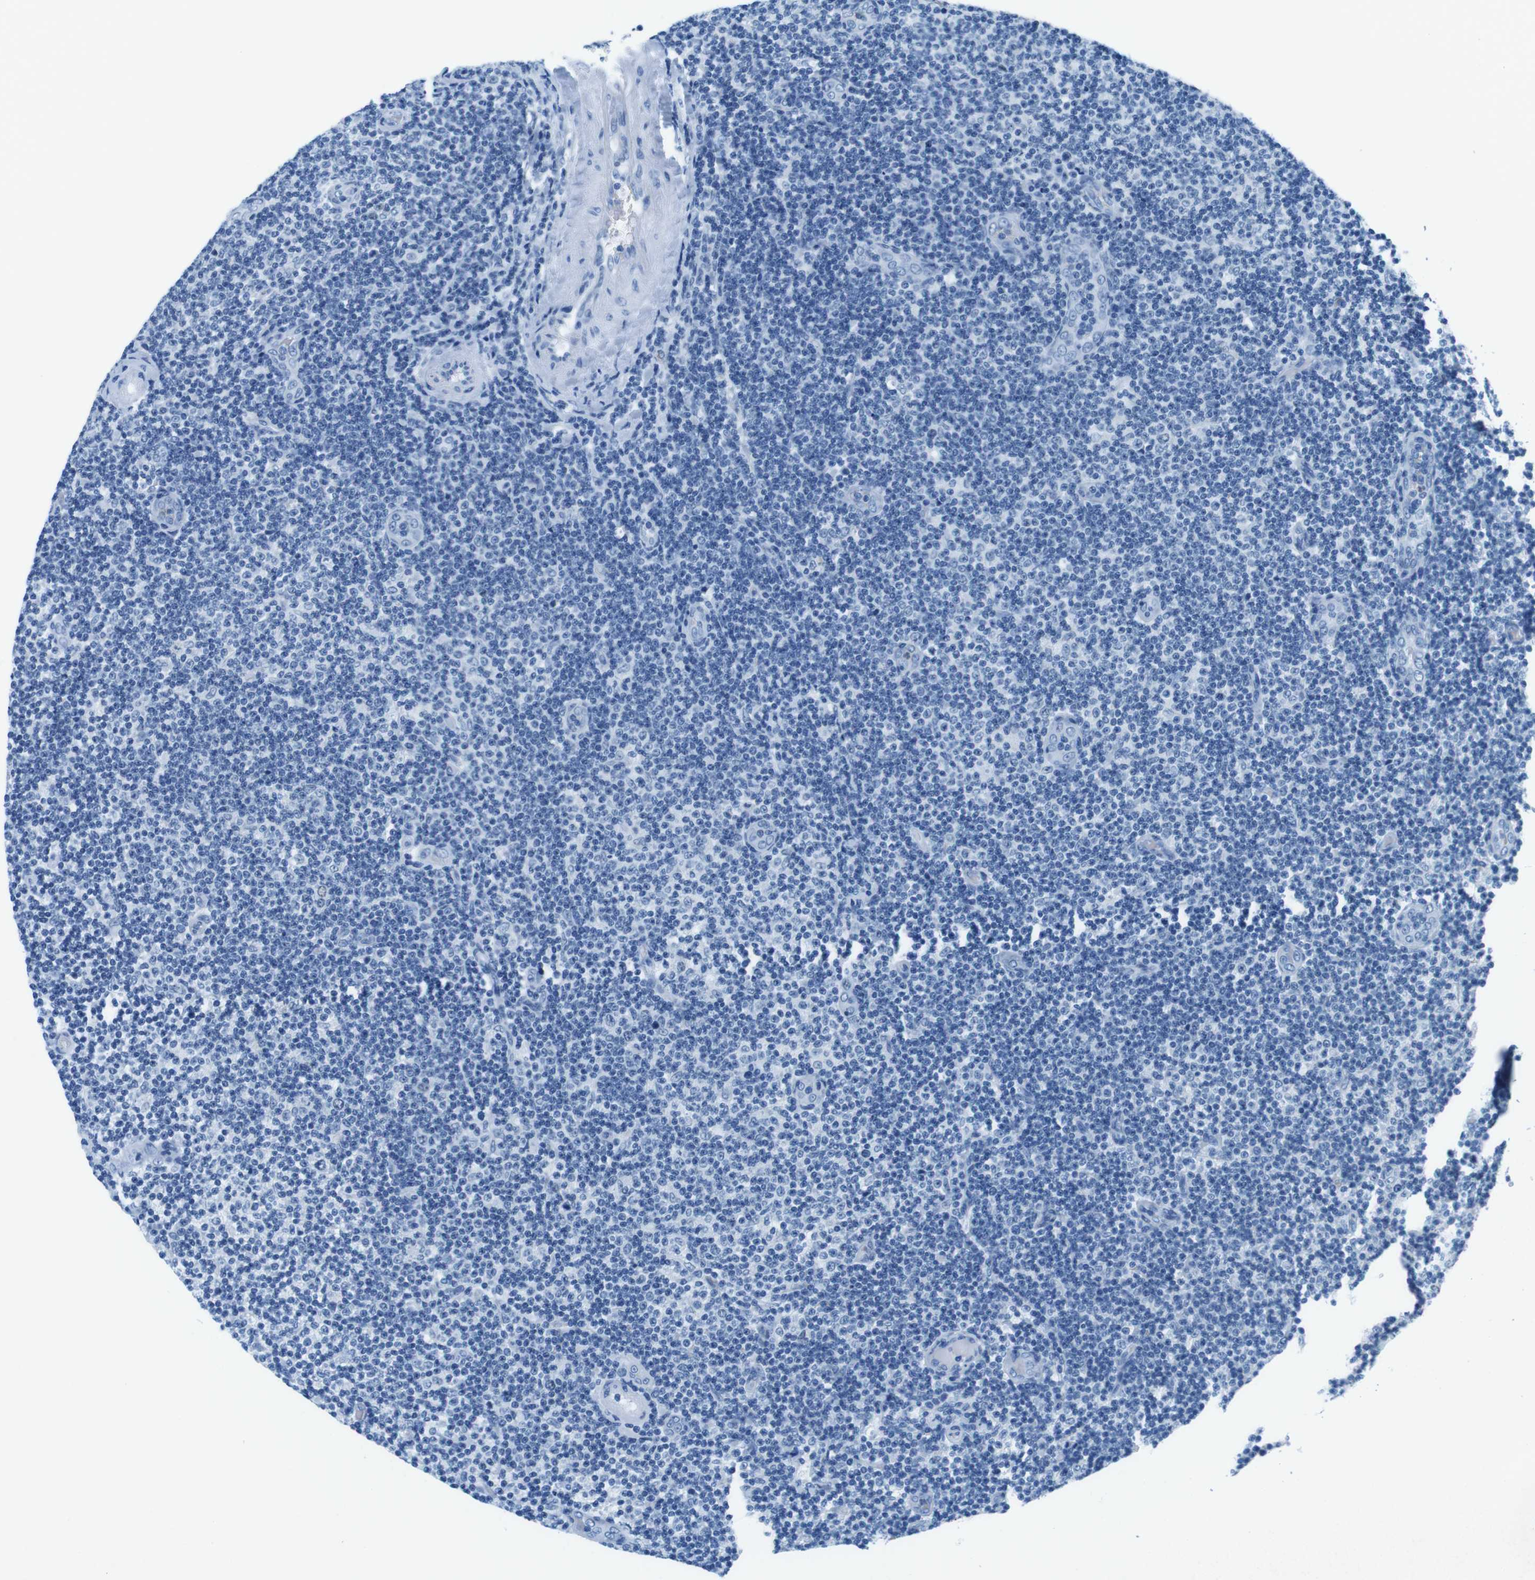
{"staining": {"intensity": "negative", "quantity": "none", "location": "none"}, "tissue": "lymphoma", "cell_type": "Tumor cells", "image_type": "cancer", "snomed": [{"axis": "morphology", "description": "Malignant lymphoma, non-Hodgkin's type, Low grade"}, {"axis": "topography", "description": "Lymph node"}], "caption": "The IHC histopathology image has no significant staining in tumor cells of malignant lymphoma, non-Hodgkin's type (low-grade) tissue.", "gene": "CTAG1B", "patient": {"sex": "male", "age": 83}}